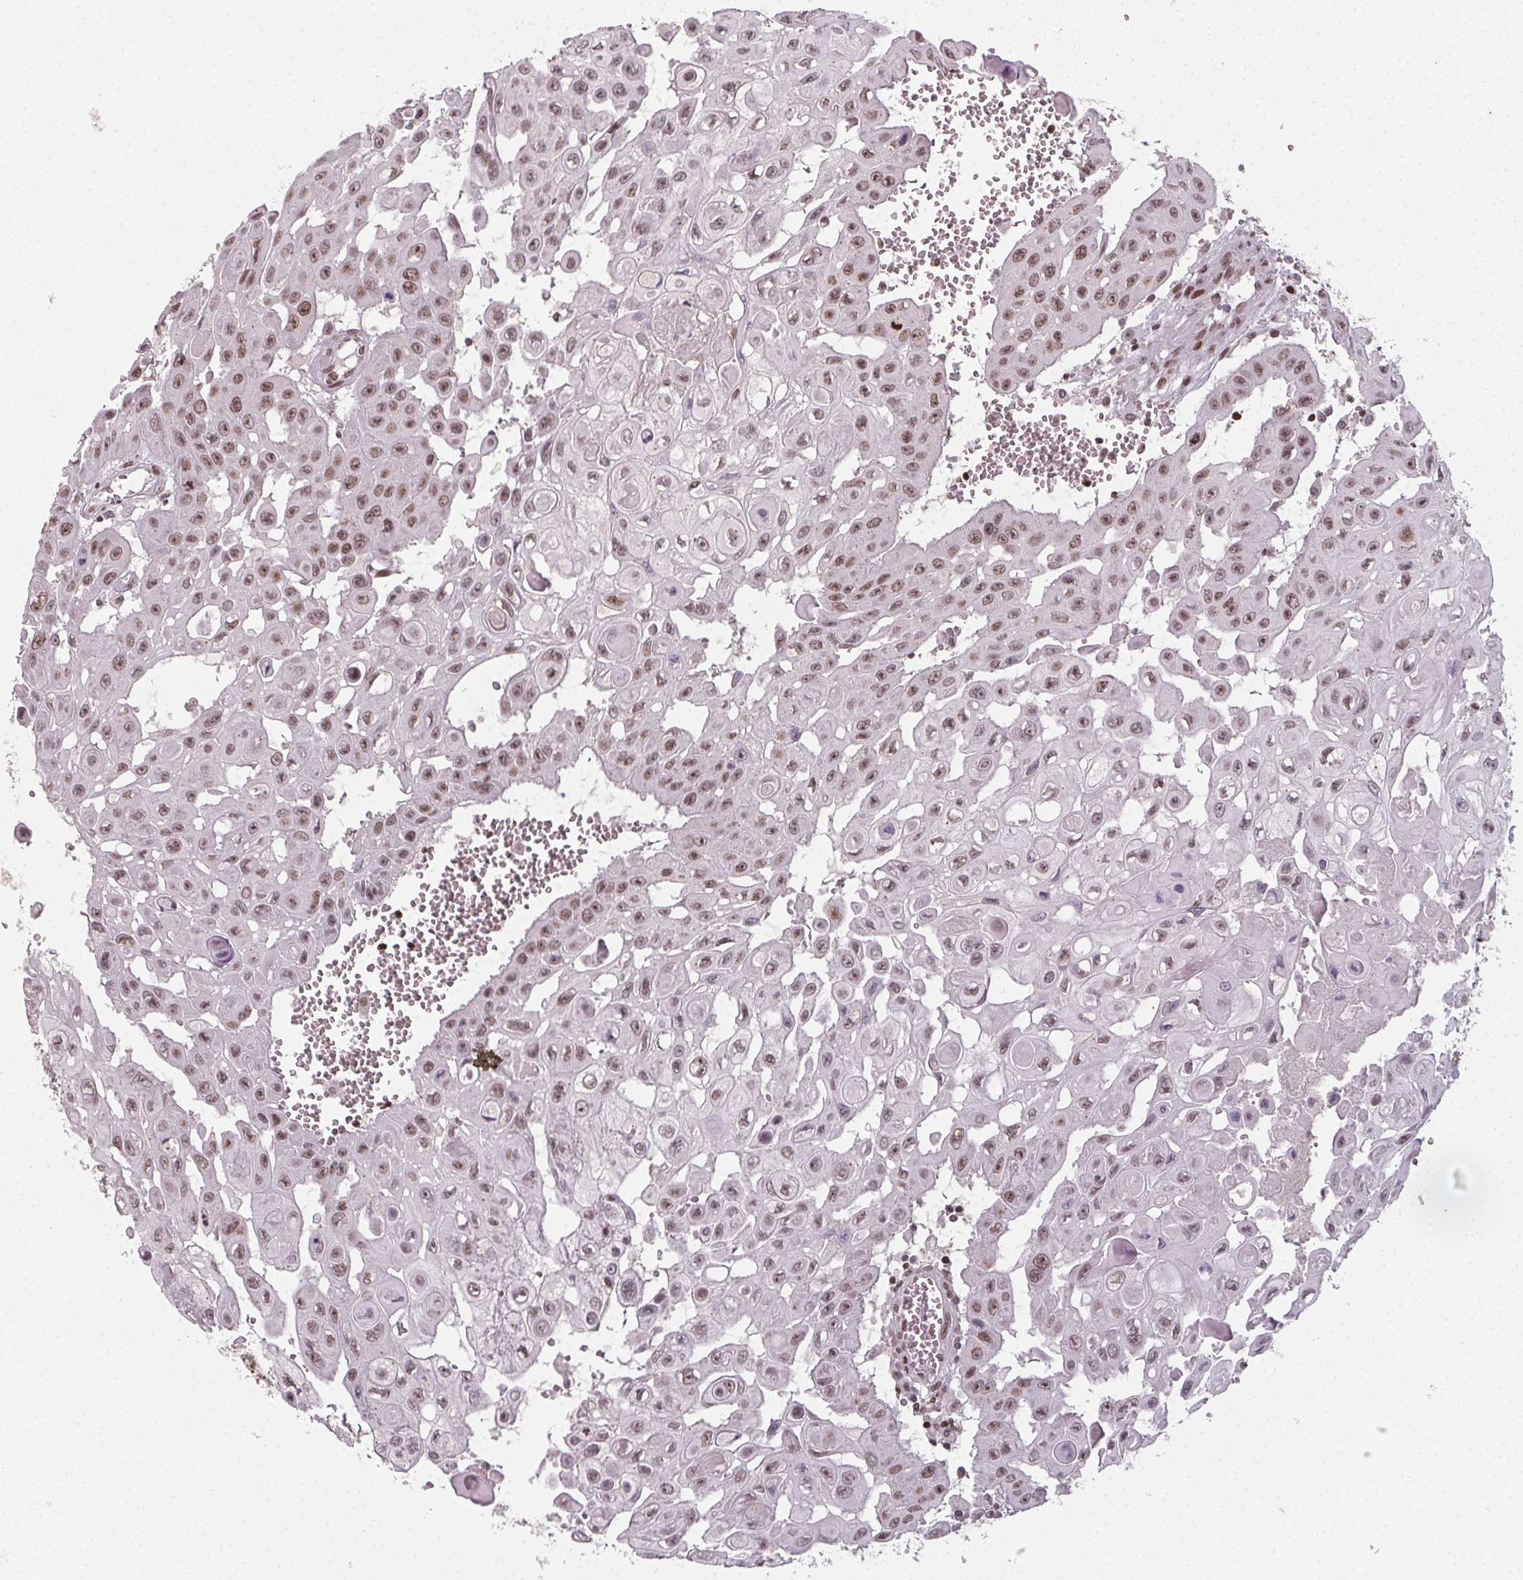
{"staining": {"intensity": "moderate", "quantity": ">75%", "location": "nuclear"}, "tissue": "head and neck cancer", "cell_type": "Tumor cells", "image_type": "cancer", "snomed": [{"axis": "morphology", "description": "Adenocarcinoma, NOS"}, {"axis": "topography", "description": "Head-Neck"}], "caption": "Immunohistochemistry (IHC) photomicrograph of neoplastic tissue: adenocarcinoma (head and neck) stained using IHC exhibits medium levels of moderate protein expression localized specifically in the nuclear of tumor cells, appearing as a nuclear brown color.", "gene": "KMT2A", "patient": {"sex": "male", "age": 73}}